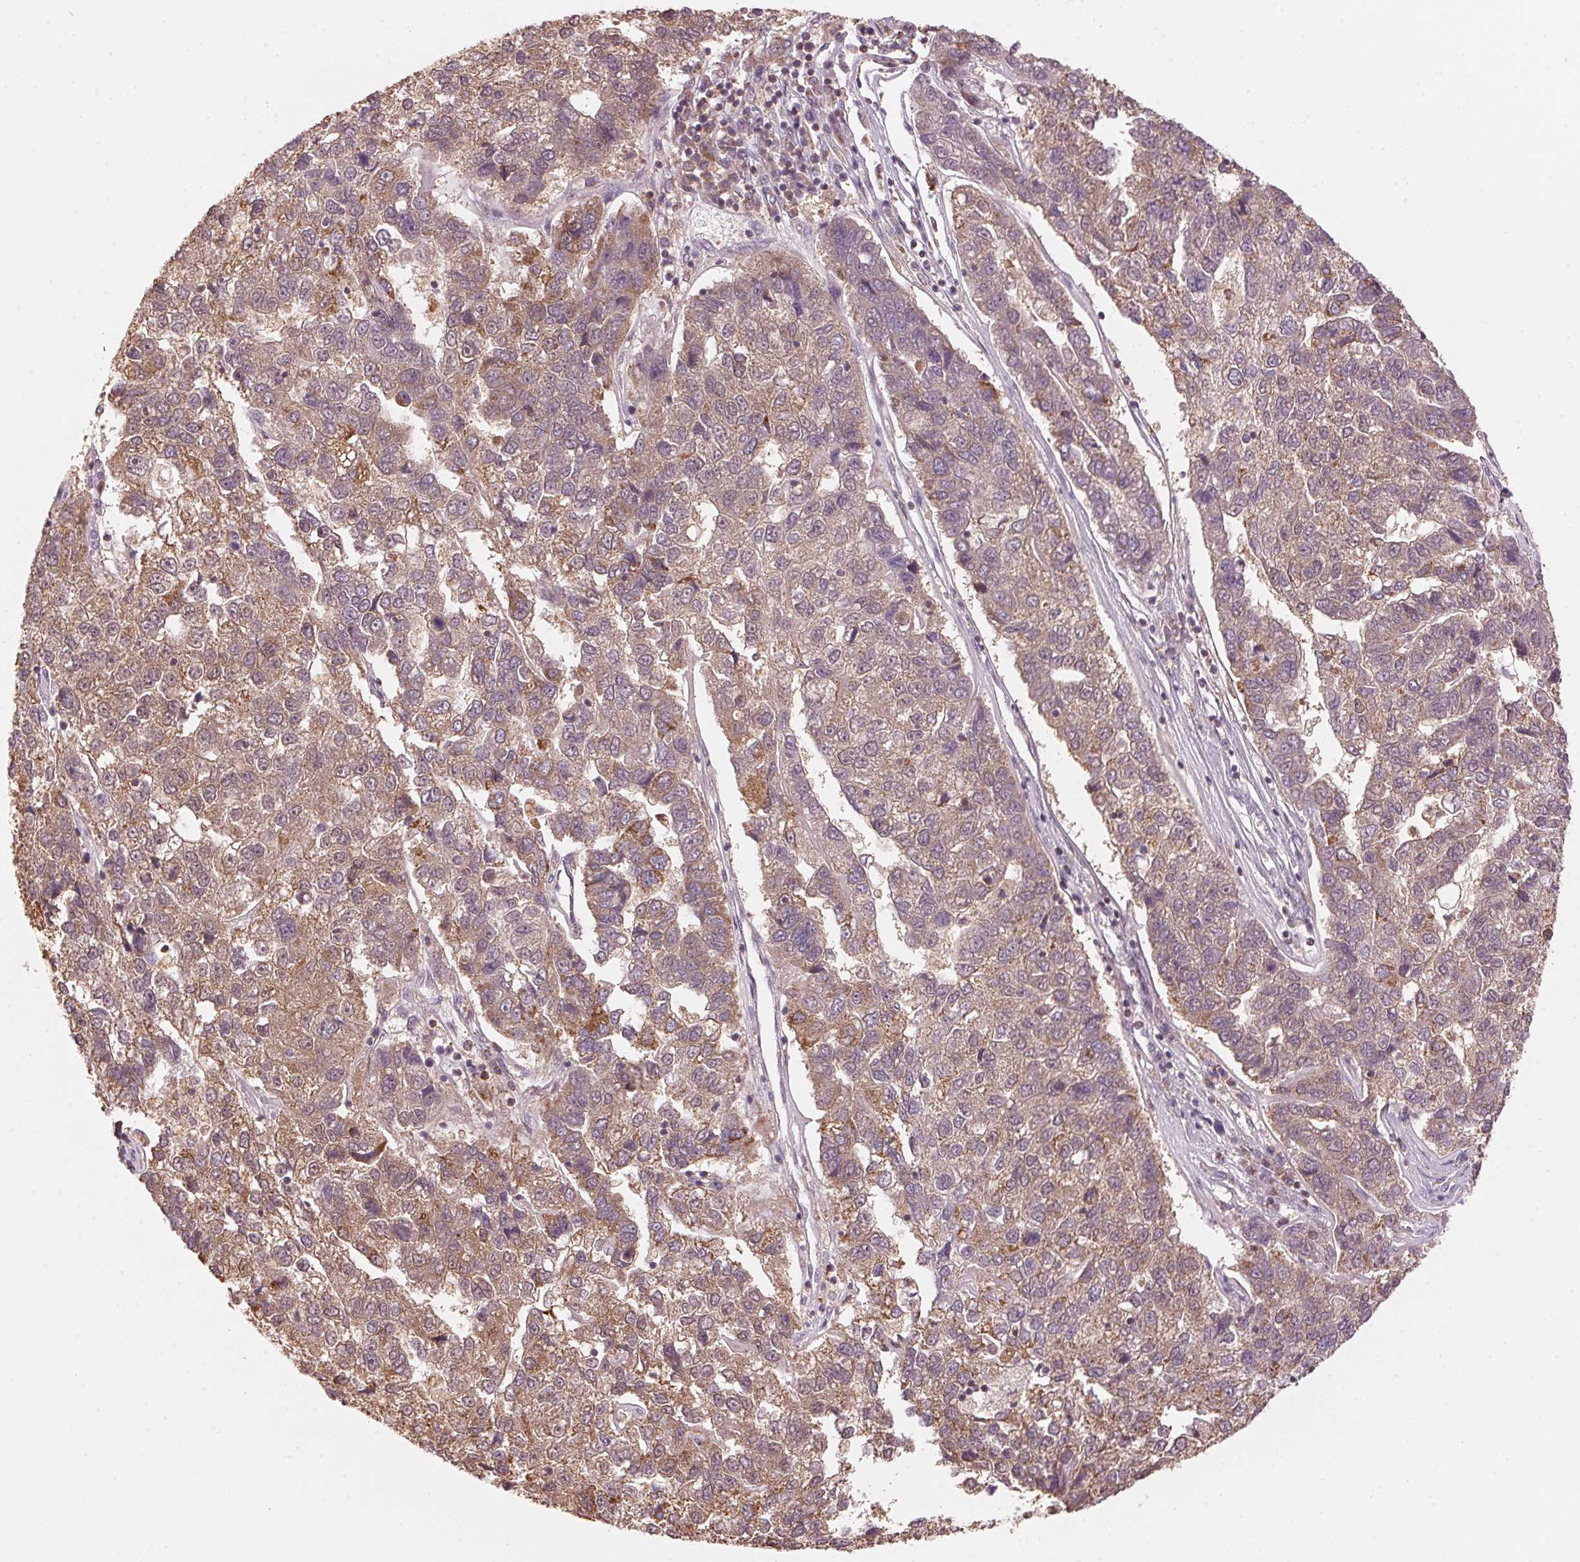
{"staining": {"intensity": "moderate", "quantity": "25%-75%", "location": "cytoplasmic/membranous"}, "tissue": "pancreatic cancer", "cell_type": "Tumor cells", "image_type": "cancer", "snomed": [{"axis": "morphology", "description": "Adenocarcinoma, NOS"}, {"axis": "topography", "description": "Pancreas"}], "caption": "Immunohistochemical staining of adenocarcinoma (pancreatic) displays medium levels of moderate cytoplasmic/membranous protein staining in about 25%-75% of tumor cells.", "gene": "ARHGAP6", "patient": {"sex": "female", "age": 61}}